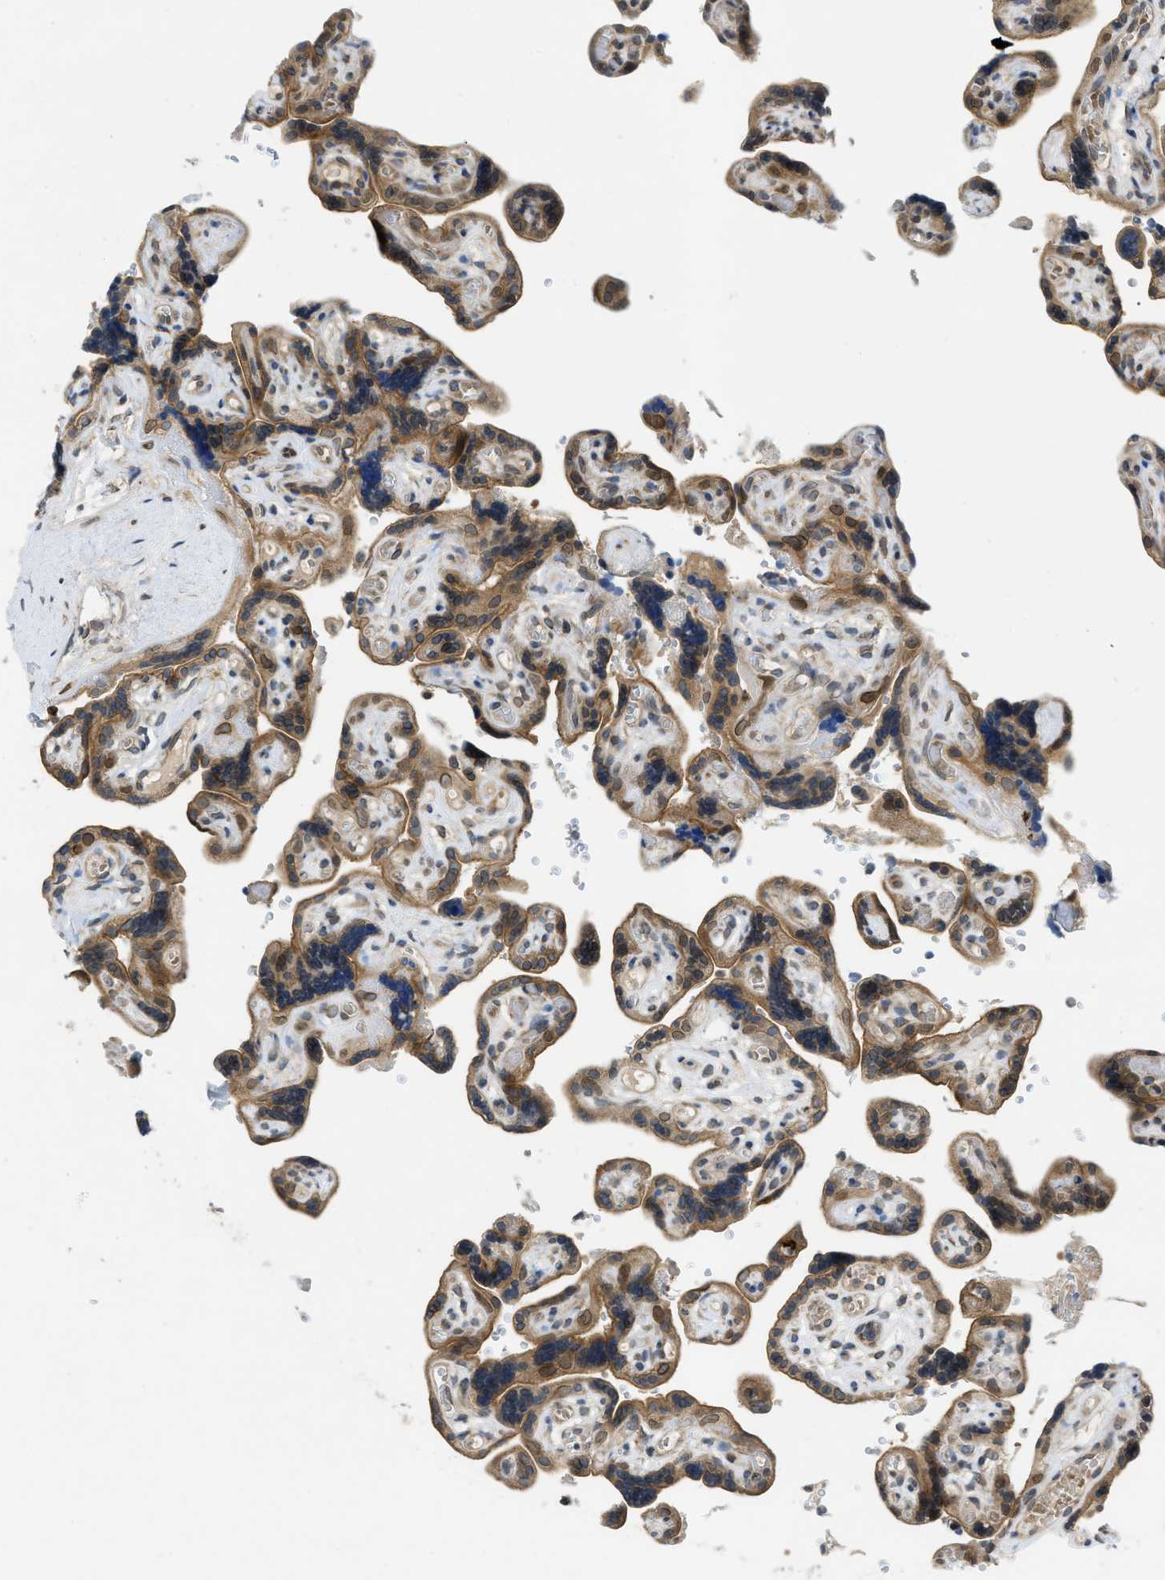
{"staining": {"intensity": "moderate", "quantity": "25%-75%", "location": "cytoplasmic/membranous"}, "tissue": "placenta", "cell_type": "Decidual cells", "image_type": "normal", "snomed": [{"axis": "morphology", "description": "Normal tissue, NOS"}, {"axis": "topography", "description": "Placenta"}], "caption": "Brown immunohistochemical staining in unremarkable placenta shows moderate cytoplasmic/membranous positivity in about 25%-75% of decidual cells.", "gene": "EIF2AK3", "patient": {"sex": "female", "age": 30}}